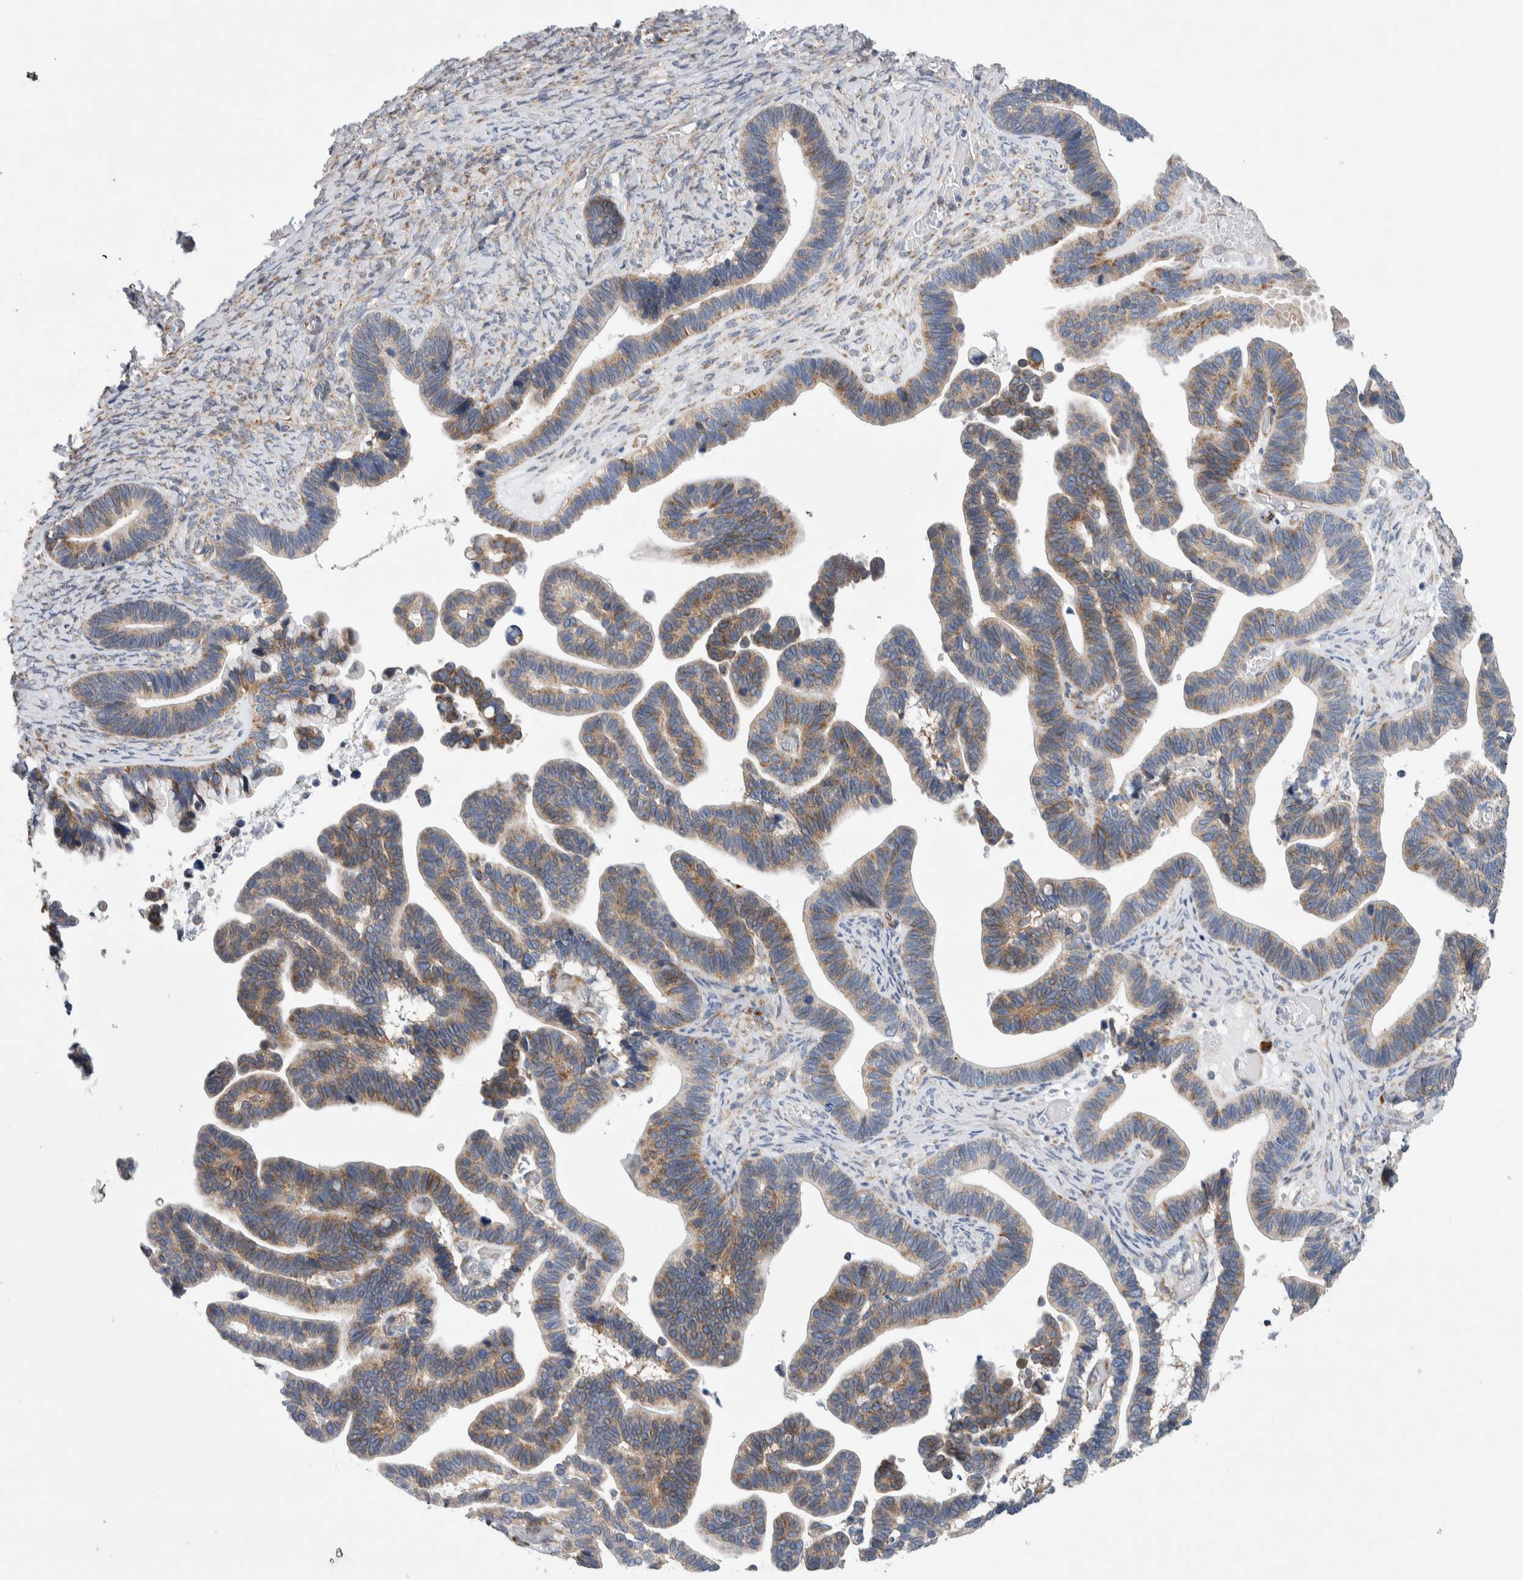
{"staining": {"intensity": "moderate", "quantity": ">75%", "location": "cytoplasmic/membranous"}, "tissue": "ovarian cancer", "cell_type": "Tumor cells", "image_type": "cancer", "snomed": [{"axis": "morphology", "description": "Cystadenocarcinoma, serous, NOS"}, {"axis": "topography", "description": "Ovary"}], "caption": "IHC staining of ovarian serous cystadenocarcinoma, which reveals medium levels of moderate cytoplasmic/membranous expression in about >75% of tumor cells indicating moderate cytoplasmic/membranous protein staining. The staining was performed using DAB (brown) for protein detection and nuclei were counterstained in hematoxylin (blue).", "gene": "RACK1", "patient": {"sex": "female", "age": 56}}